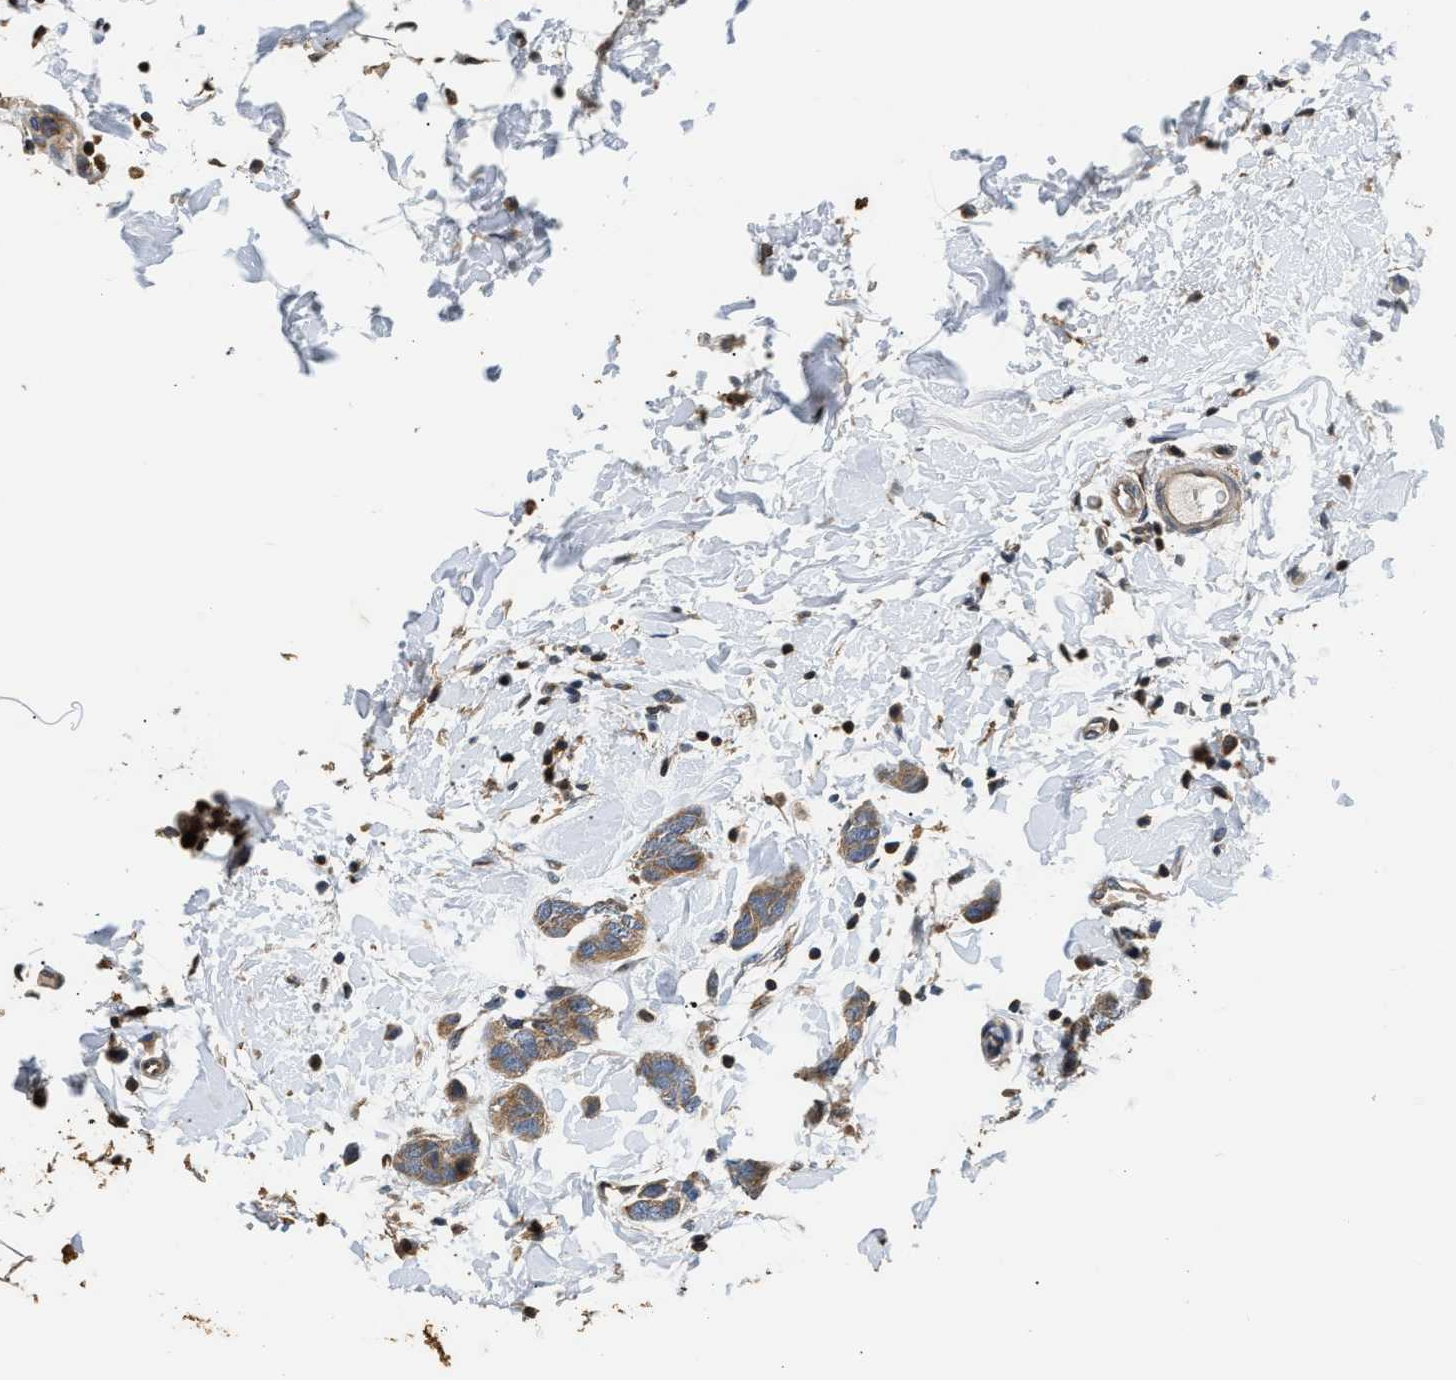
{"staining": {"intensity": "moderate", "quantity": ">75%", "location": "cytoplasmic/membranous"}, "tissue": "breast cancer", "cell_type": "Tumor cells", "image_type": "cancer", "snomed": [{"axis": "morphology", "description": "Normal tissue, NOS"}, {"axis": "morphology", "description": "Duct carcinoma"}, {"axis": "topography", "description": "Breast"}], "caption": "About >75% of tumor cells in human breast cancer (infiltrating ductal carcinoma) display moderate cytoplasmic/membranous protein expression as visualized by brown immunohistochemical staining.", "gene": "CHUK", "patient": {"sex": "female", "age": 50}}